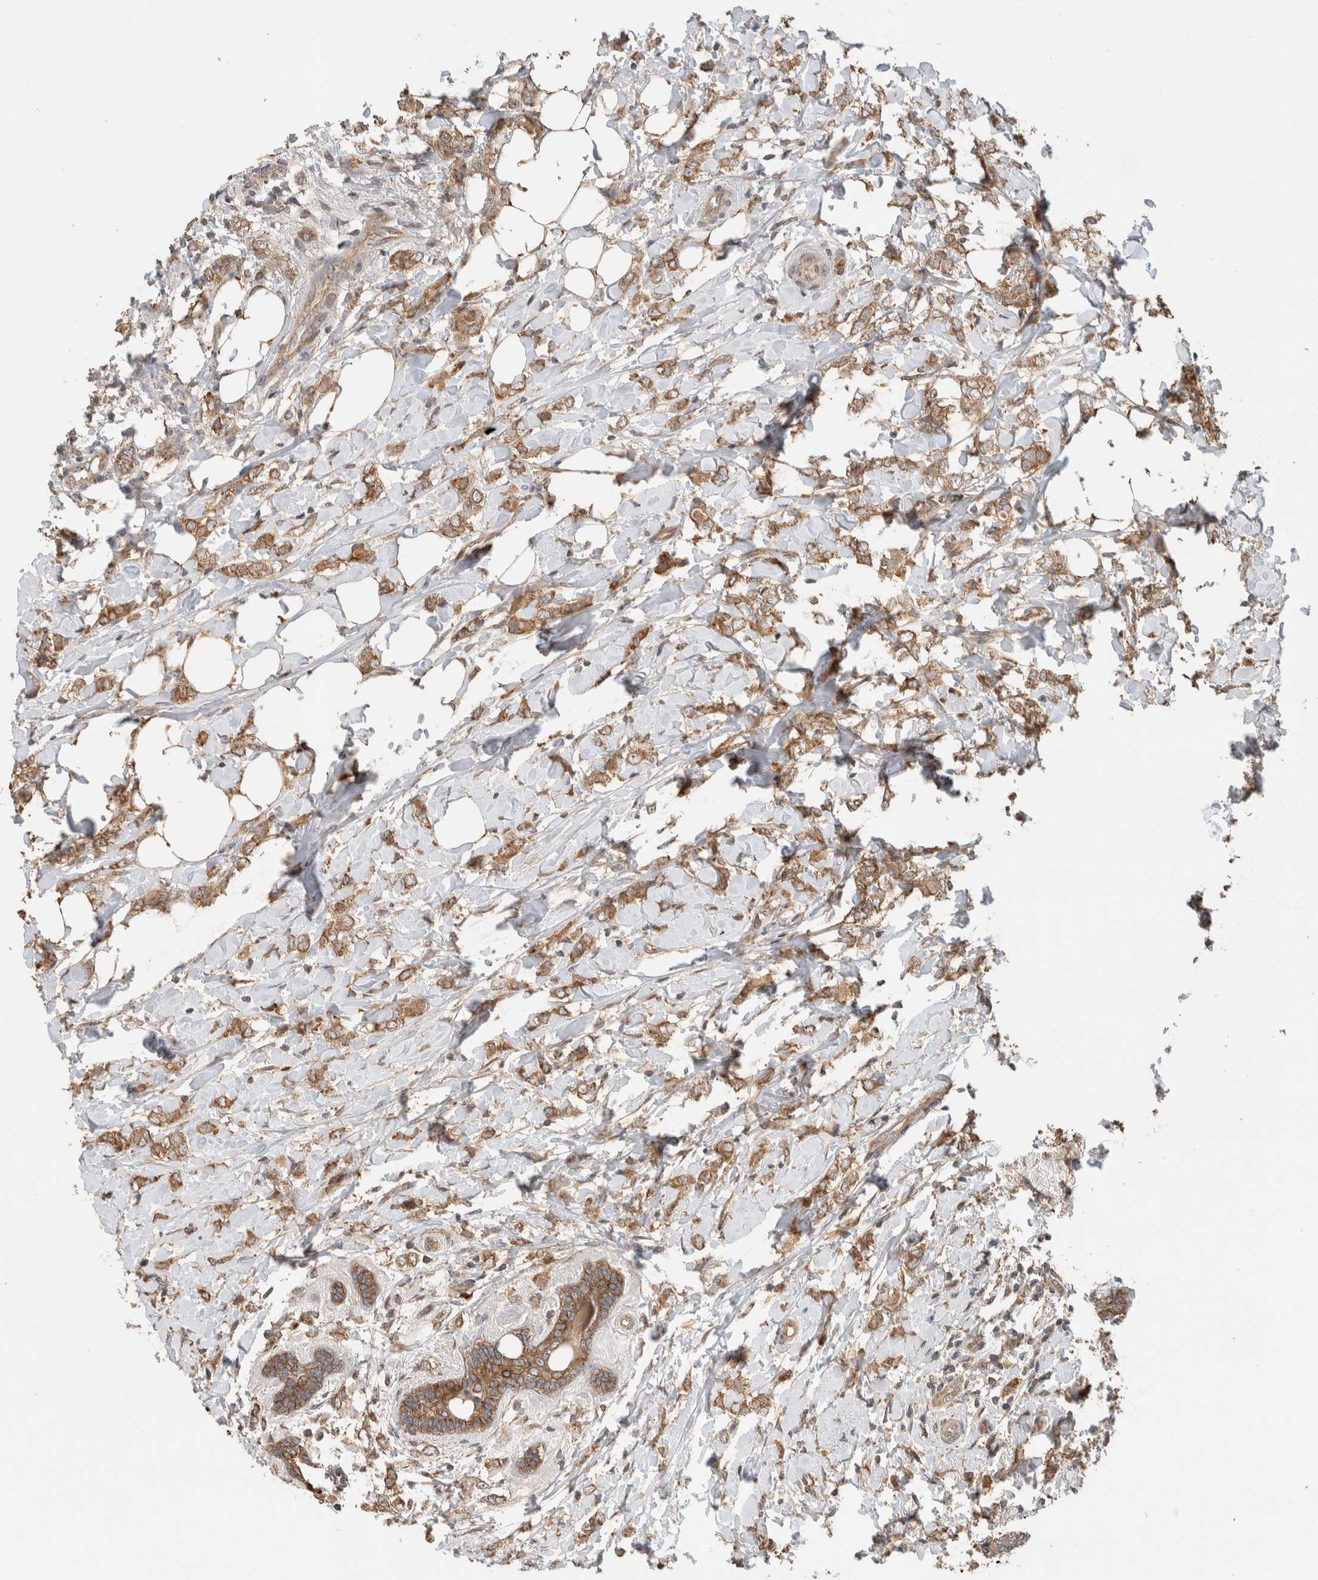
{"staining": {"intensity": "moderate", "quantity": ">75%", "location": "cytoplasmic/membranous"}, "tissue": "breast cancer", "cell_type": "Tumor cells", "image_type": "cancer", "snomed": [{"axis": "morphology", "description": "Normal tissue, NOS"}, {"axis": "morphology", "description": "Lobular carcinoma"}, {"axis": "topography", "description": "Breast"}], "caption": "The histopathology image shows a brown stain indicating the presence of a protein in the cytoplasmic/membranous of tumor cells in breast cancer.", "gene": "PUM1", "patient": {"sex": "female", "age": 47}}